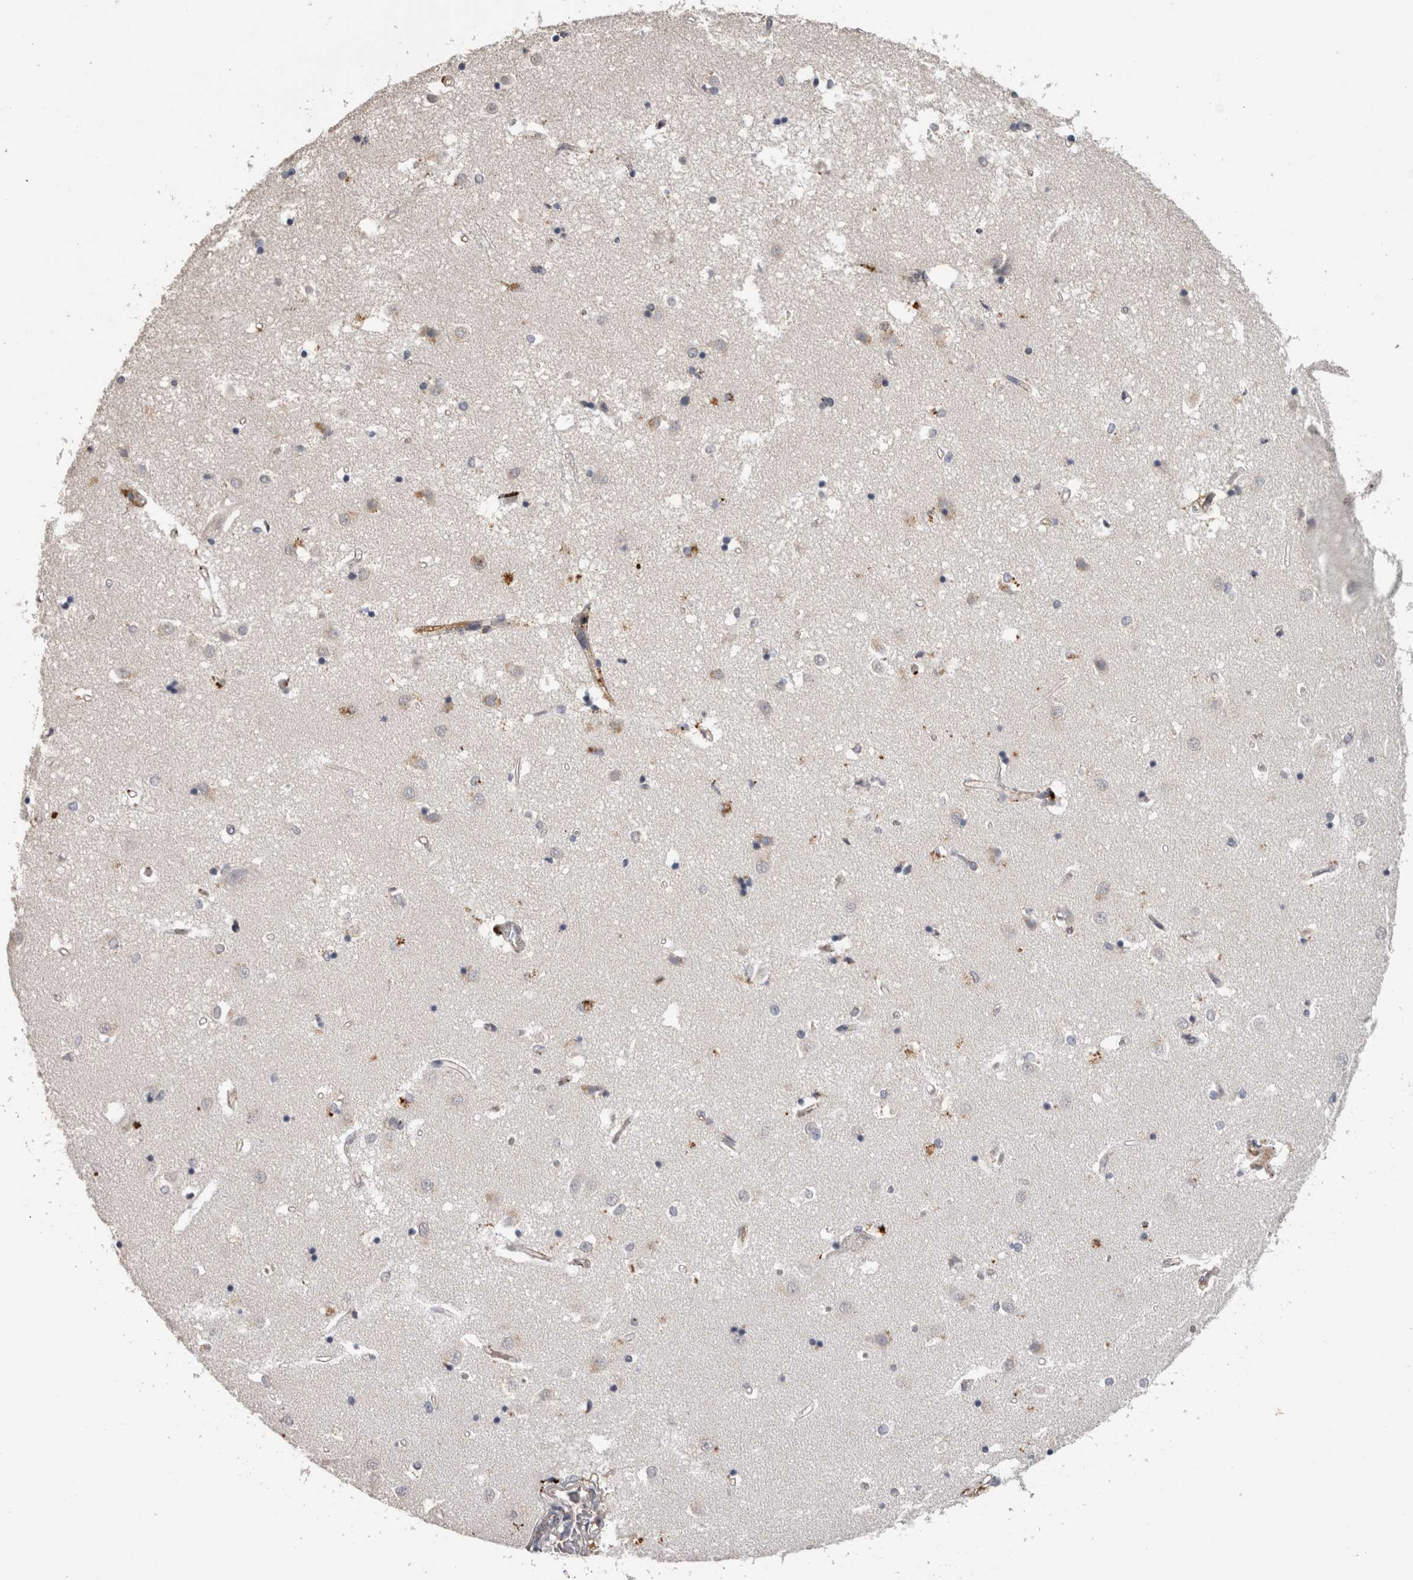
{"staining": {"intensity": "moderate", "quantity": "<25%", "location": "cytoplasmic/membranous"}, "tissue": "caudate", "cell_type": "Glial cells", "image_type": "normal", "snomed": [{"axis": "morphology", "description": "Normal tissue, NOS"}, {"axis": "topography", "description": "Lateral ventricle wall"}], "caption": "Protein analysis of benign caudate reveals moderate cytoplasmic/membranous positivity in approximately <25% of glial cells.", "gene": "CTSZ", "patient": {"sex": "male", "age": 45}}